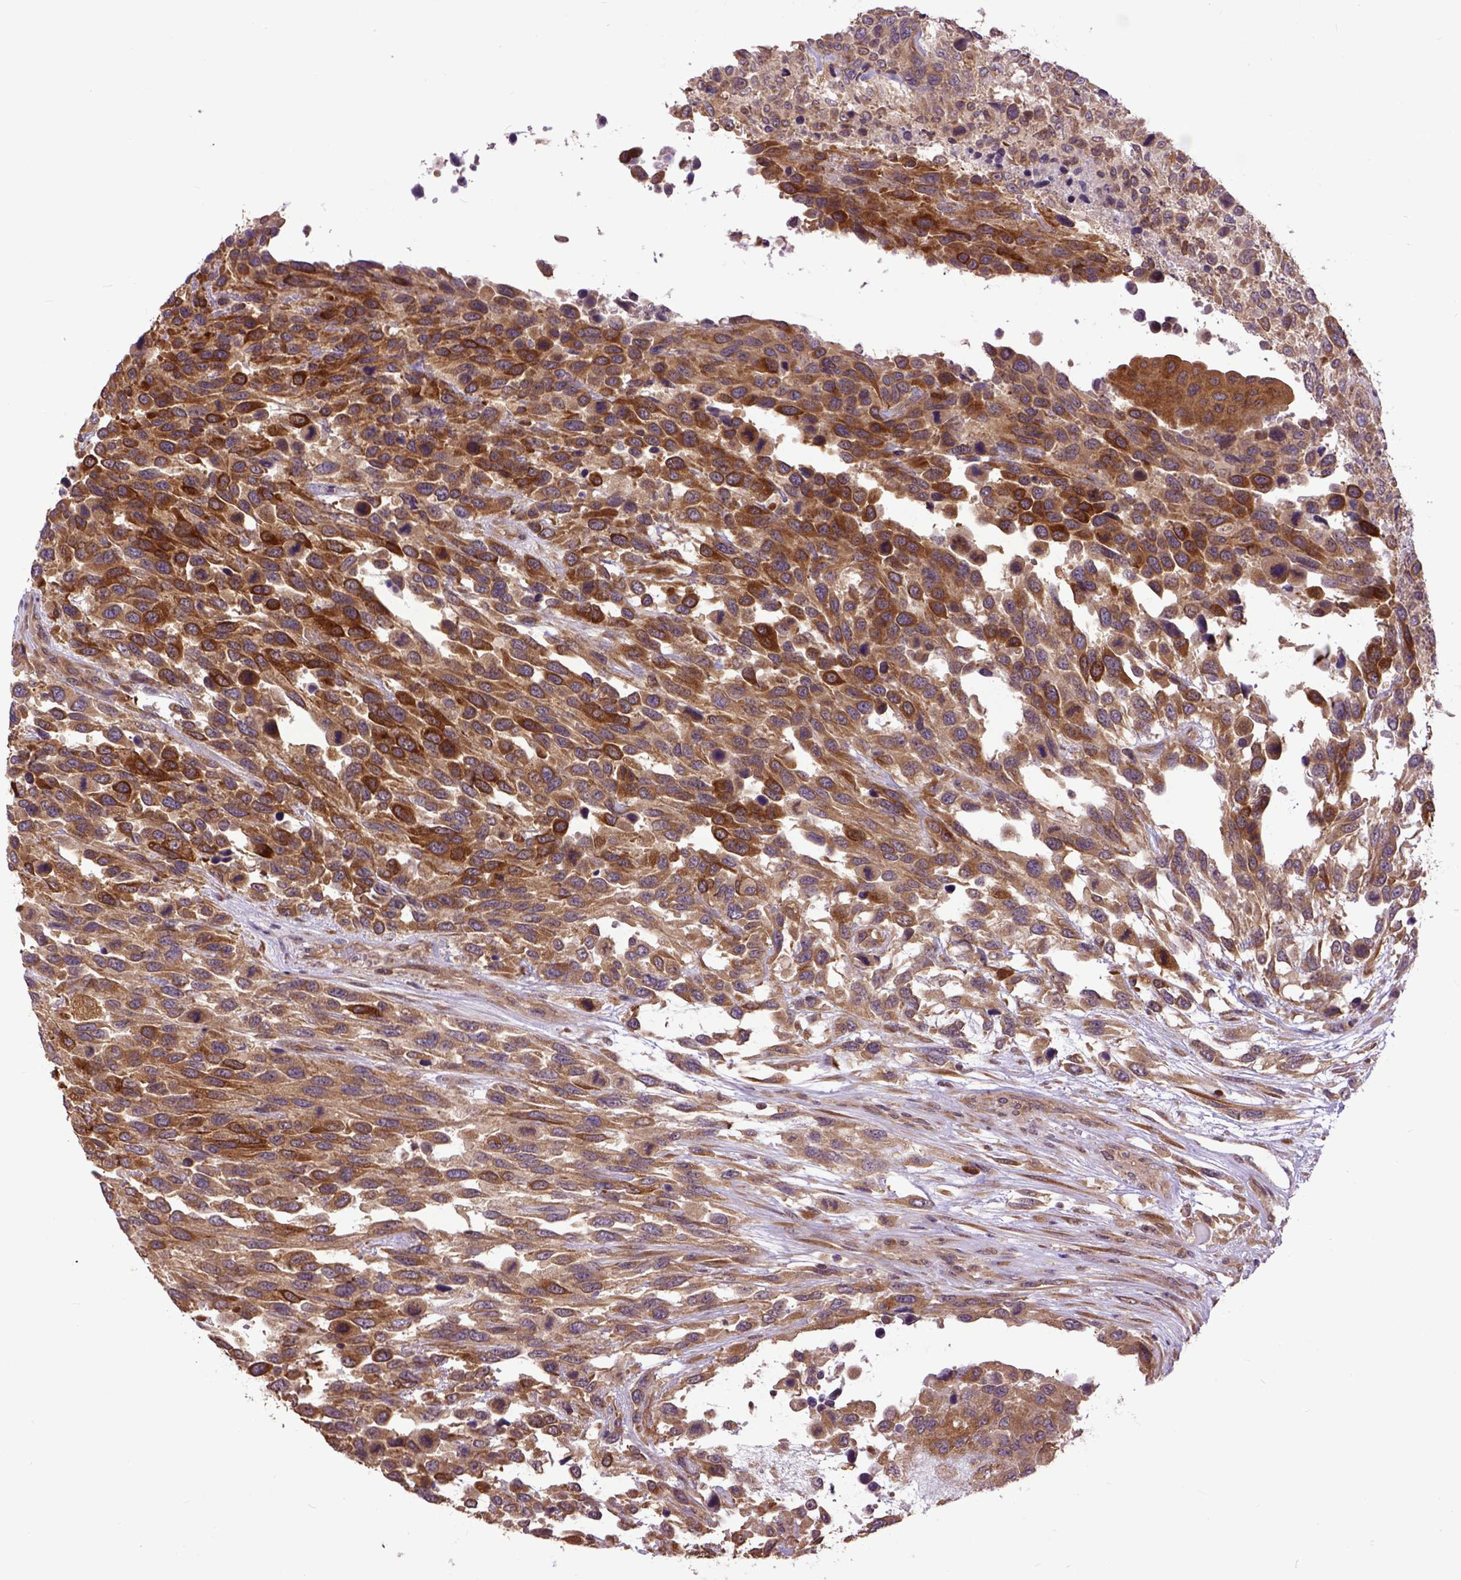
{"staining": {"intensity": "strong", "quantity": ">75%", "location": "cytoplasmic/membranous"}, "tissue": "urothelial cancer", "cell_type": "Tumor cells", "image_type": "cancer", "snomed": [{"axis": "morphology", "description": "Urothelial carcinoma, High grade"}, {"axis": "topography", "description": "Urinary bladder"}], "caption": "Urothelial cancer stained with DAB immunohistochemistry (IHC) exhibits high levels of strong cytoplasmic/membranous expression in approximately >75% of tumor cells. (DAB (3,3'-diaminobenzidine) = brown stain, brightfield microscopy at high magnification).", "gene": "ARL1", "patient": {"sex": "female", "age": 70}}